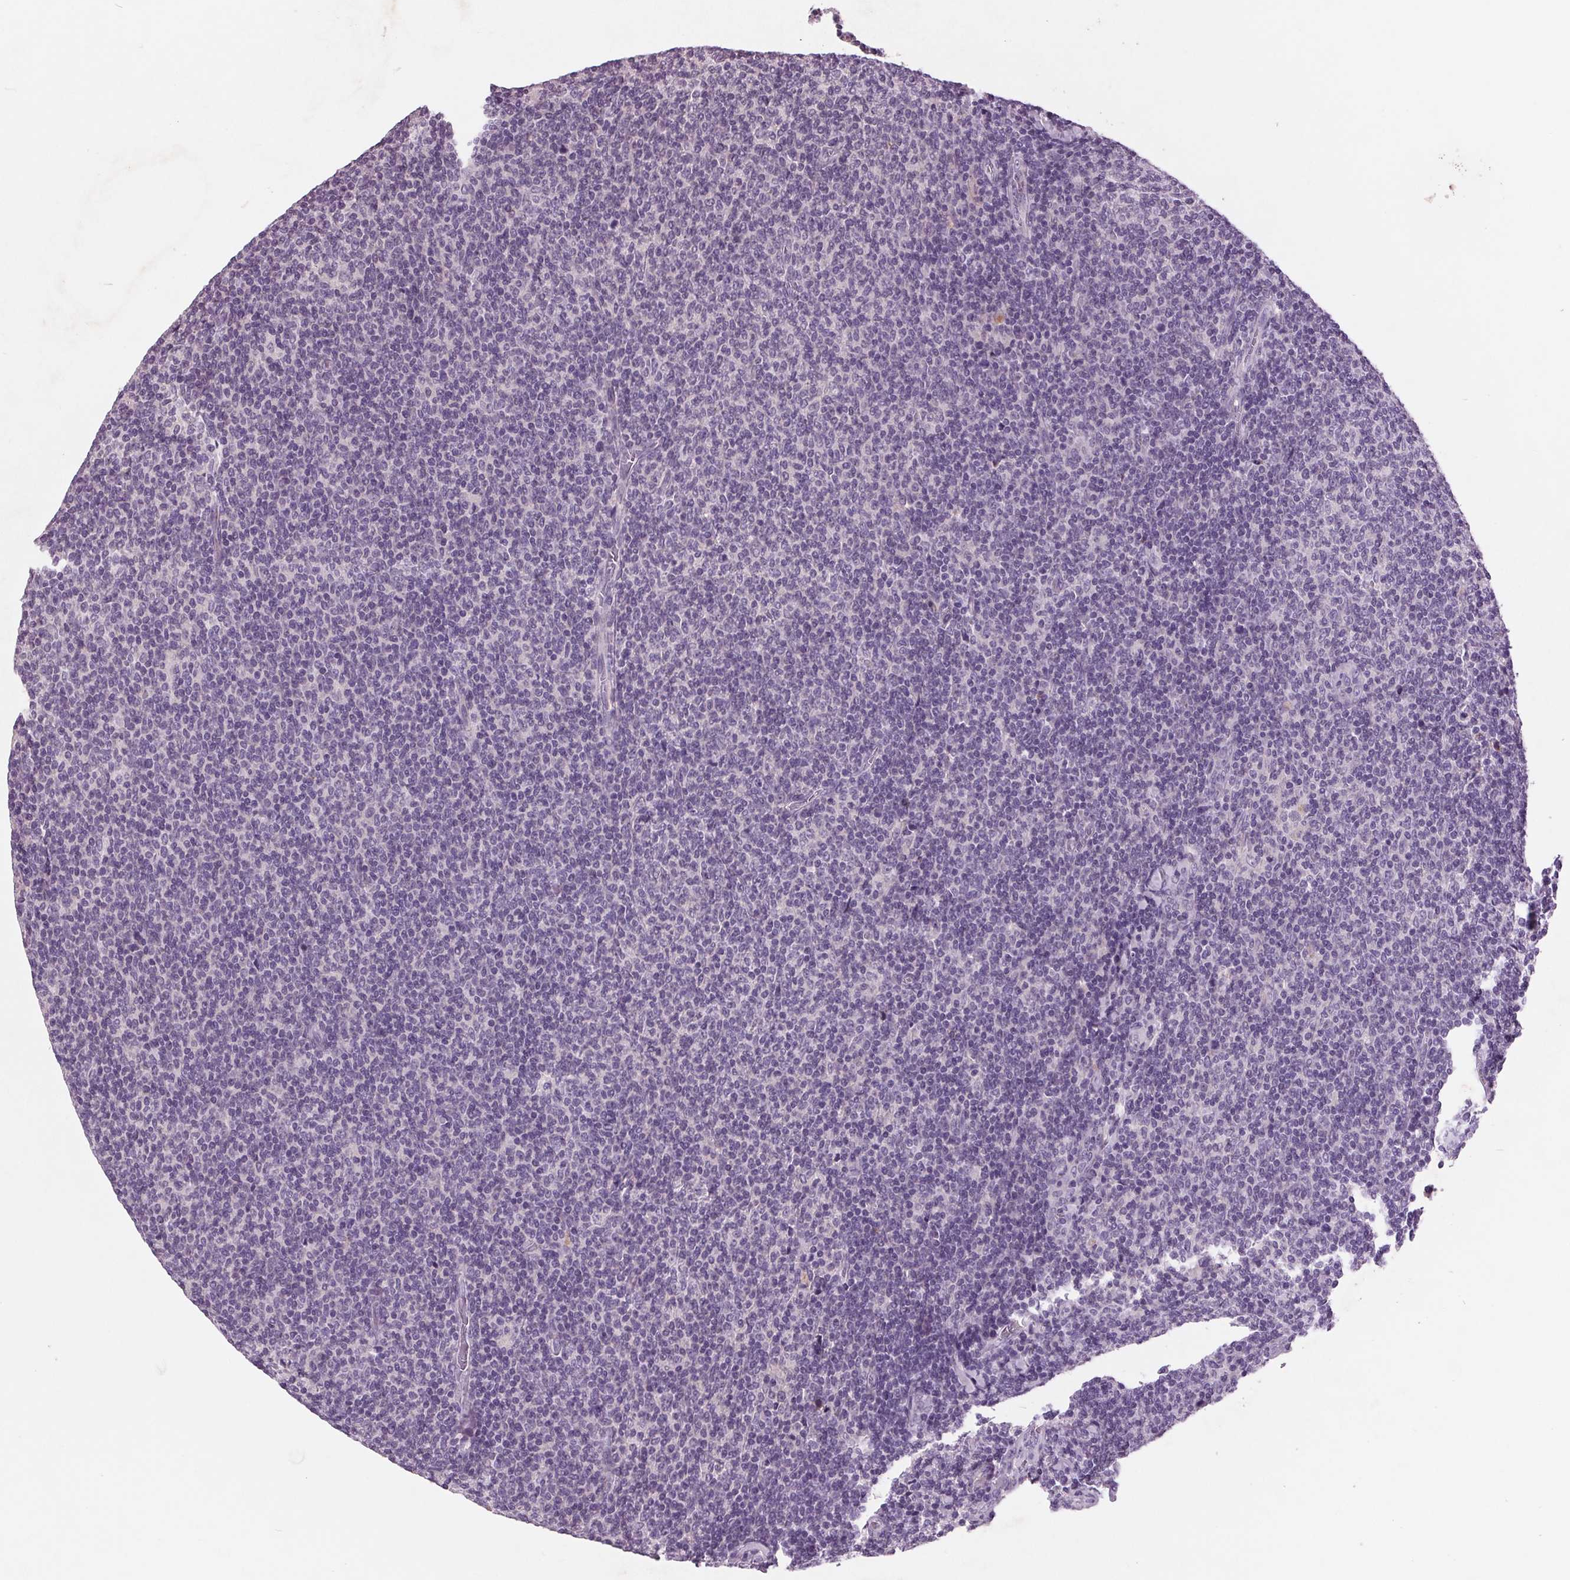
{"staining": {"intensity": "negative", "quantity": "none", "location": "none"}, "tissue": "lymphoma", "cell_type": "Tumor cells", "image_type": "cancer", "snomed": [{"axis": "morphology", "description": "Malignant lymphoma, non-Hodgkin's type, Low grade"}, {"axis": "topography", "description": "Lymph node"}], "caption": "IHC of lymphoma exhibits no positivity in tumor cells.", "gene": "C6", "patient": {"sex": "male", "age": 52}}